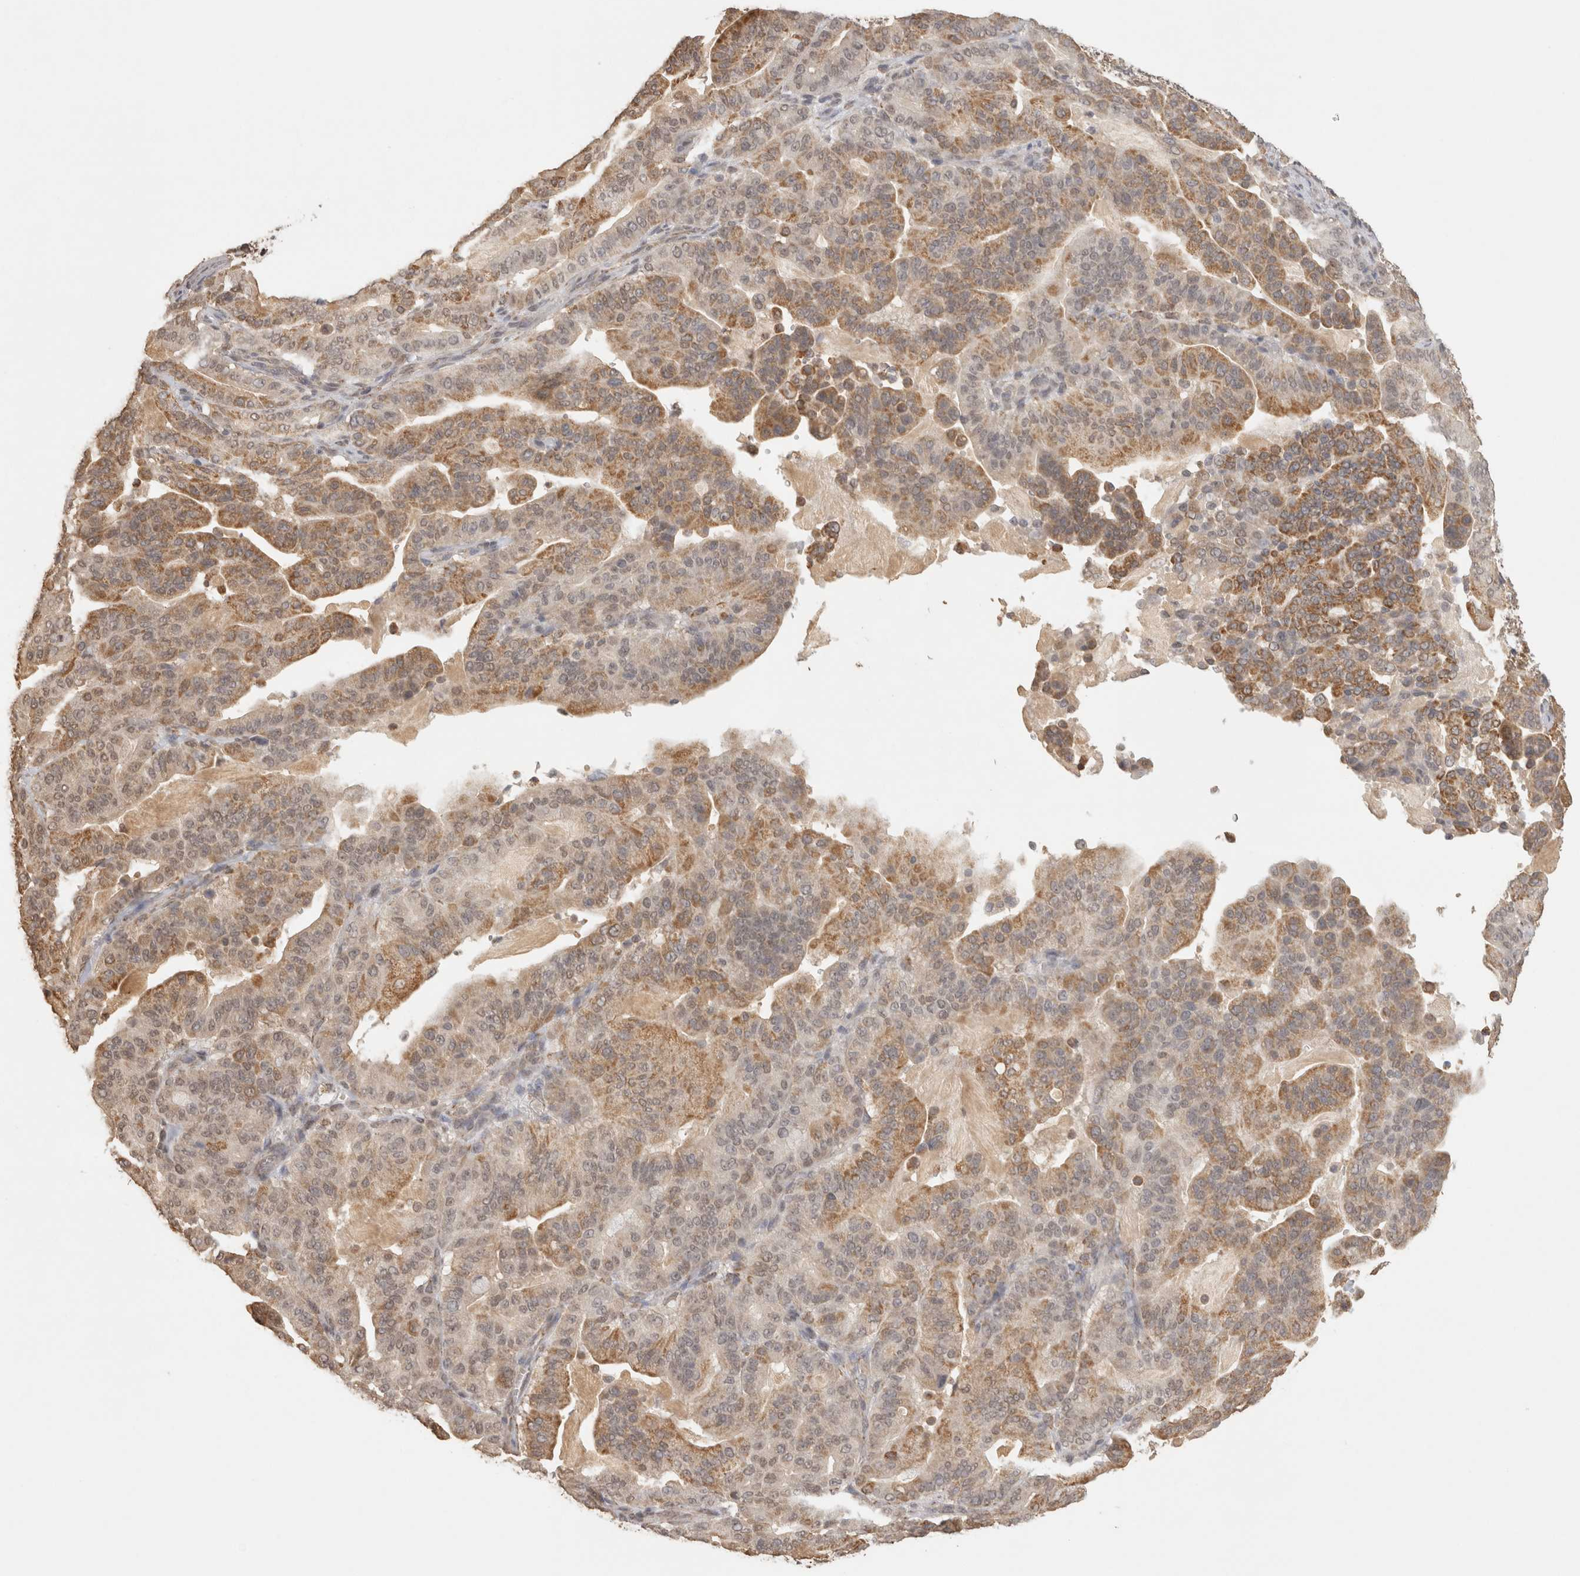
{"staining": {"intensity": "moderate", "quantity": ">75%", "location": "cytoplasmic/membranous"}, "tissue": "pancreatic cancer", "cell_type": "Tumor cells", "image_type": "cancer", "snomed": [{"axis": "morphology", "description": "Adenocarcinoma, NOS"}, {"axis": "topography", "description": "Pancreas"}], "caption": "IHC of pancreatic adenocarcinoma displays medium levels of moderate cytoplasmic/membranous positivity in approximately >75% of tumor cells.", "gene": "BNIP3L", "patient": {"sex": "male", "age": 63}}